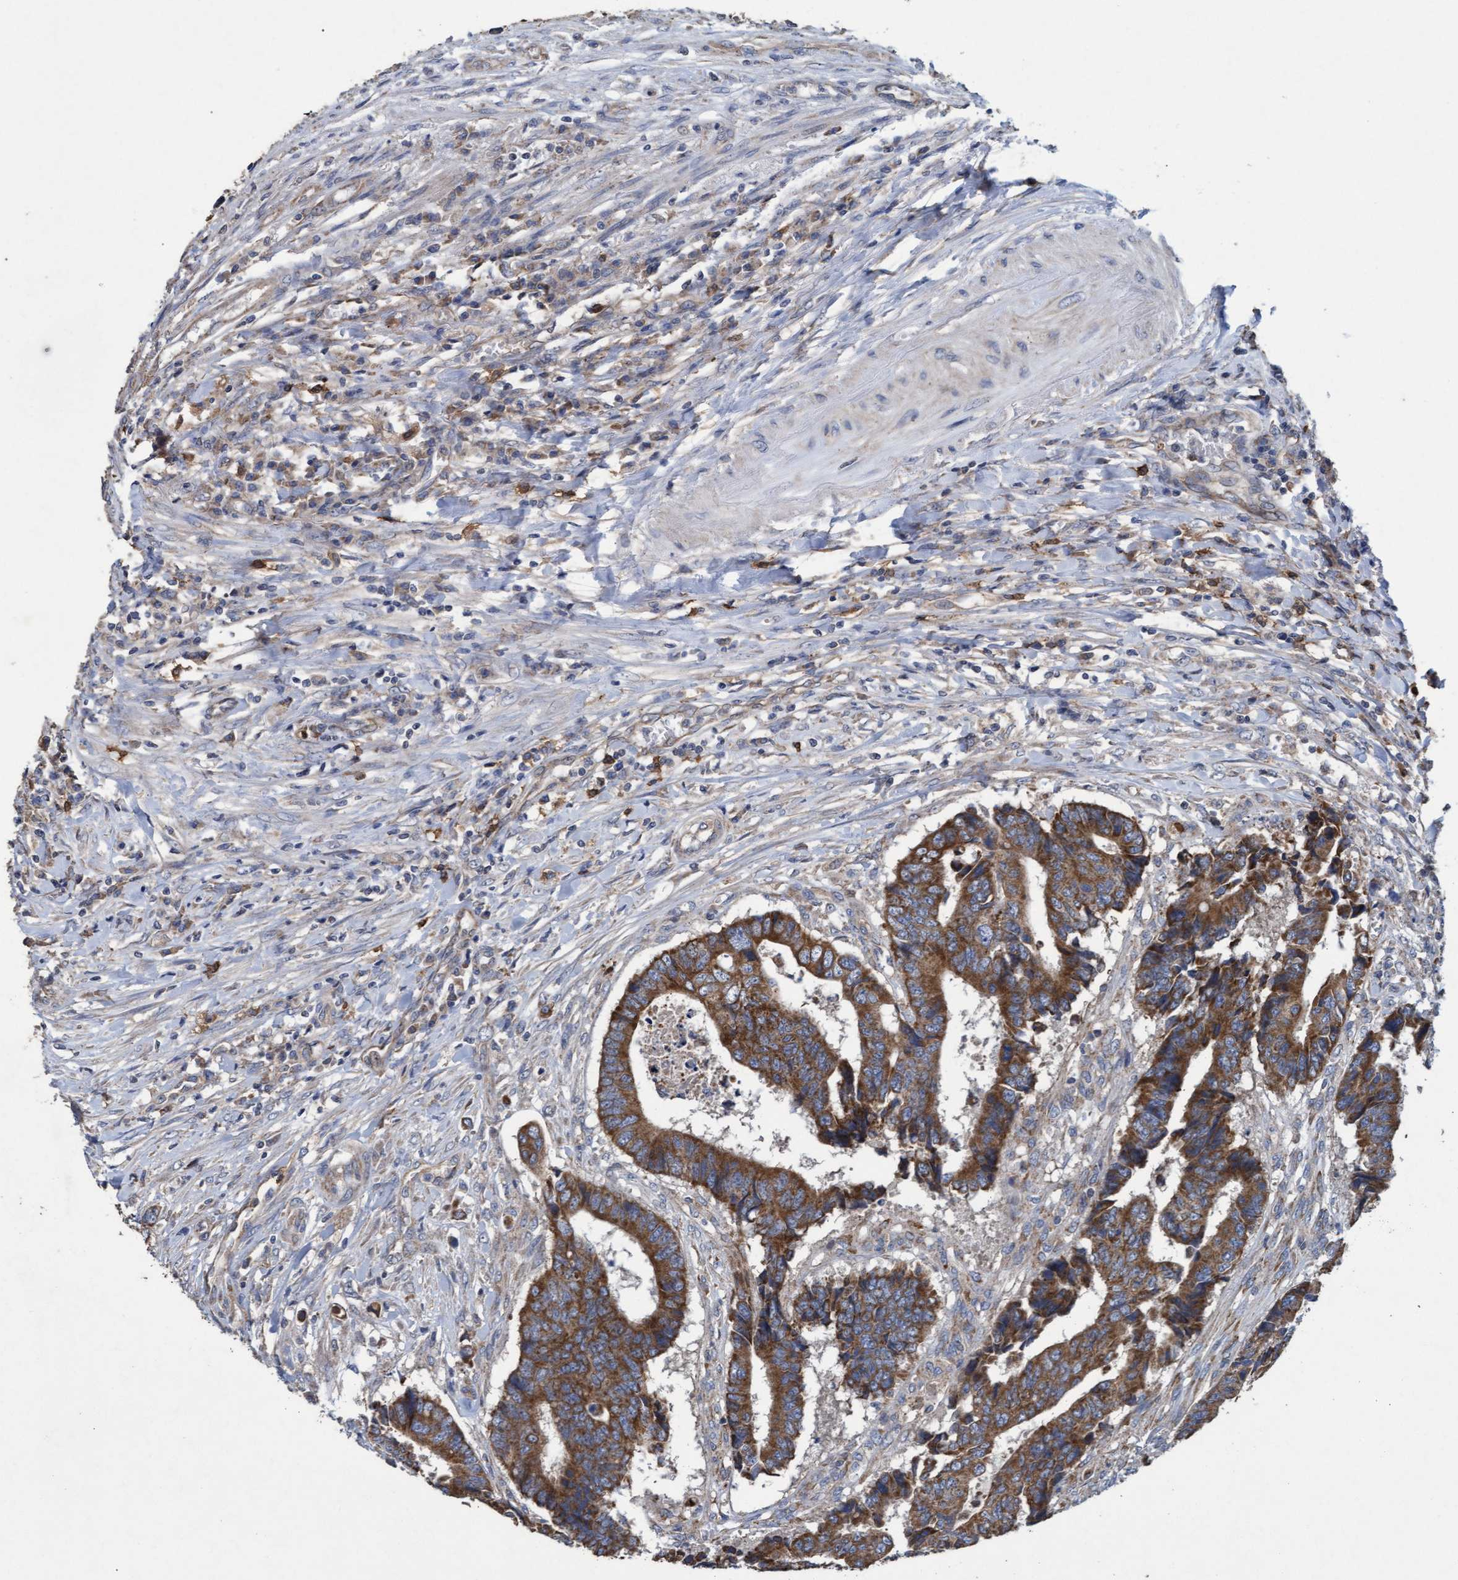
{"staining": {"intensity": "moderate", "quantity": ">75%", "location": "cytoplasmic/membranous"}, "tissue": "colorectal cancer", "cell_type": "Tumor cells", "image_type": "cancer", "snomed": [{"axis": "morphology", "description": "Adenocarcinoma, NOS"}, {"axis": "topography", "description": "Rectum"}], "caption": "Colorectal cancer (adenocarcinoma) stained with immunohistochemistry shows moderate cytoplasmic/membranous expression in approximately >75% of tumor cells.", "gene": "MRPL38", "patient": {"sex": "male", "age": 84}}